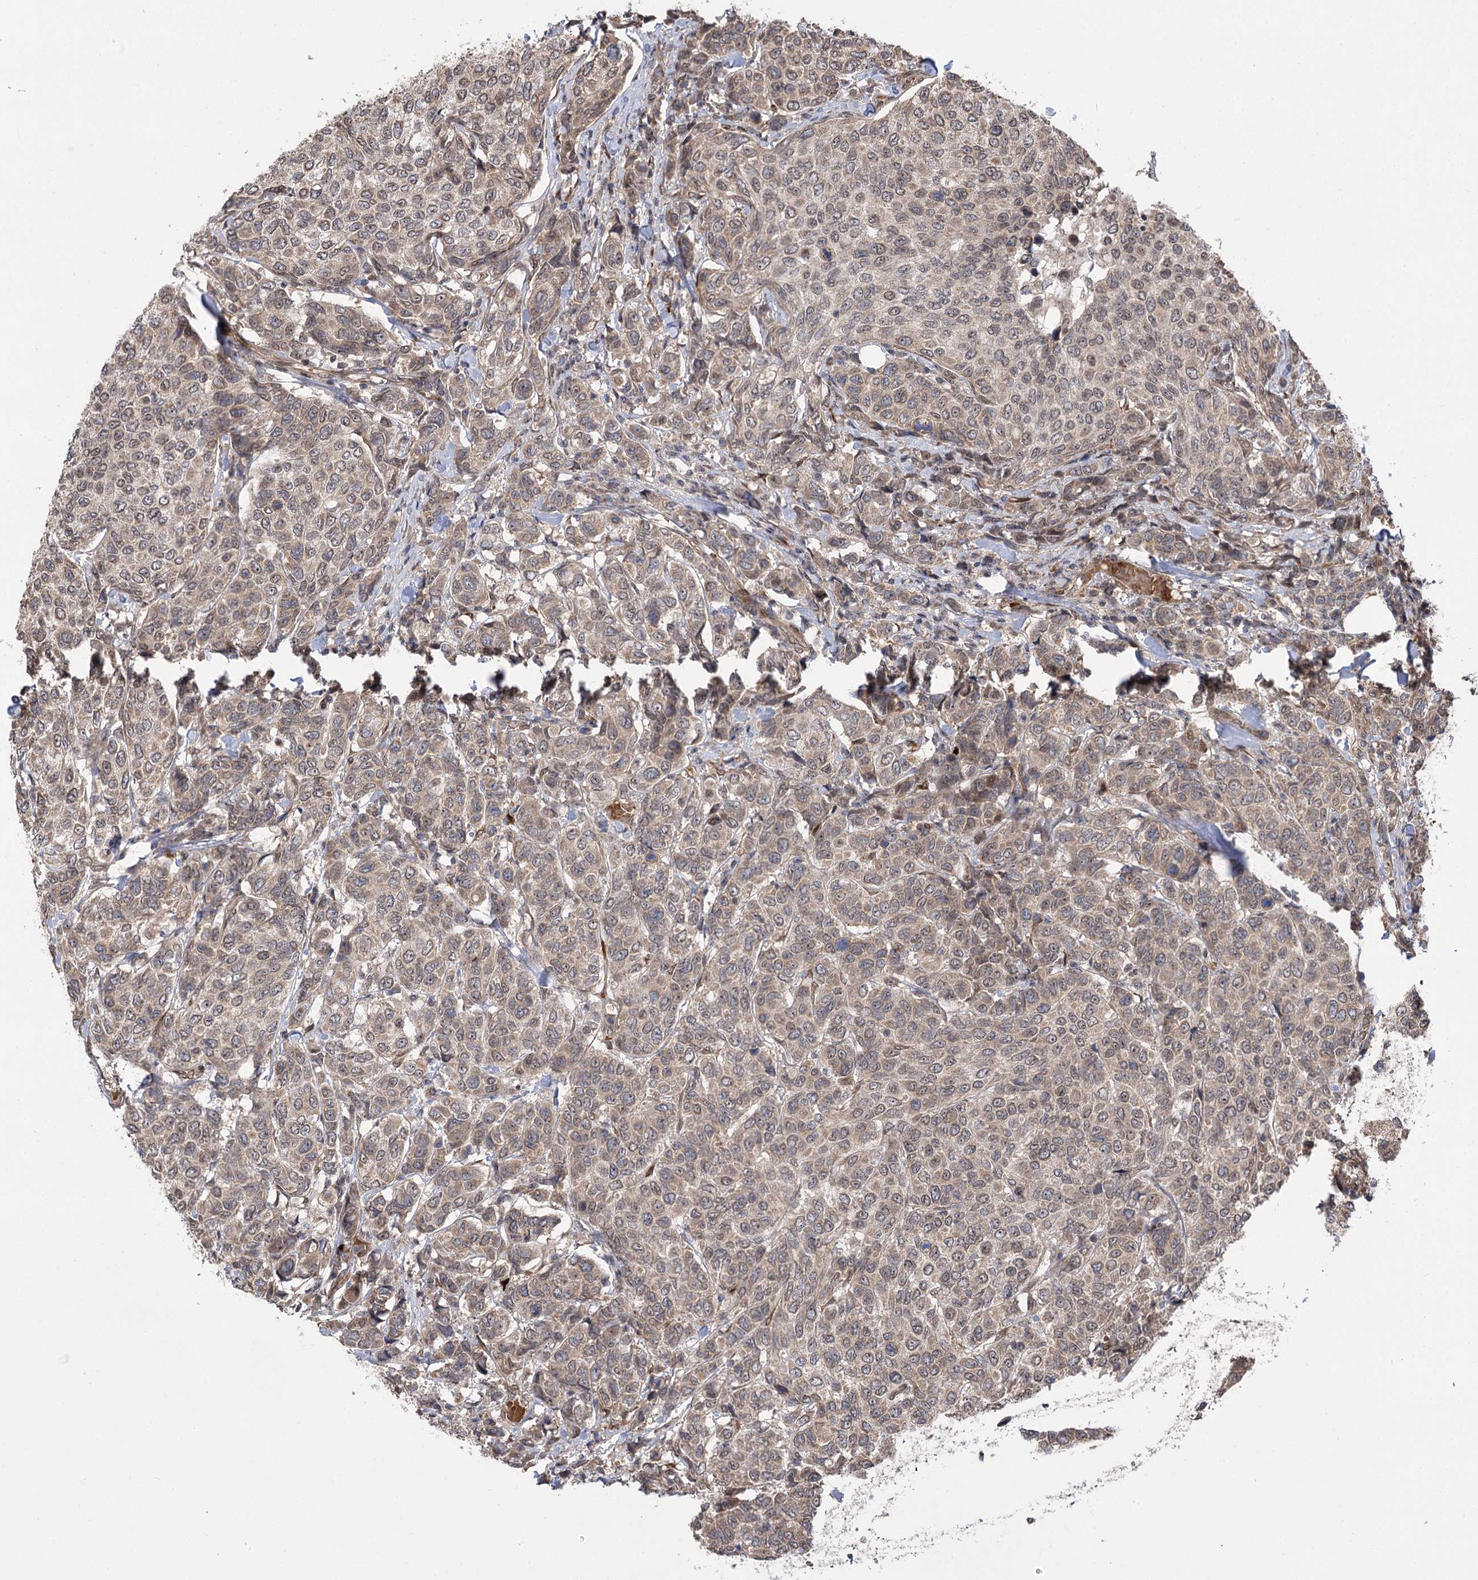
{"staining": {"intensity": "weak", "quantity": "<25%", "location": "cytoplasmic/membranous,nuclear"}, "tissue": "breast cancer", "cell_type": "Tumor cells", "image_type": "cancer", "snomed": [{"axis": "morphology", "description": "Duct carcinoma"}, {"axis": "topography", "description": "Breast"}], "caption": "Immunohistochemistry (IHC) micrograph of breast cancer (infiltrating ductal carcinoma) stained for a protein (brown), which reveals no expression in tumor cells.", "gene": "TENM2", "patient": {"sex": "female", "age": 55}}